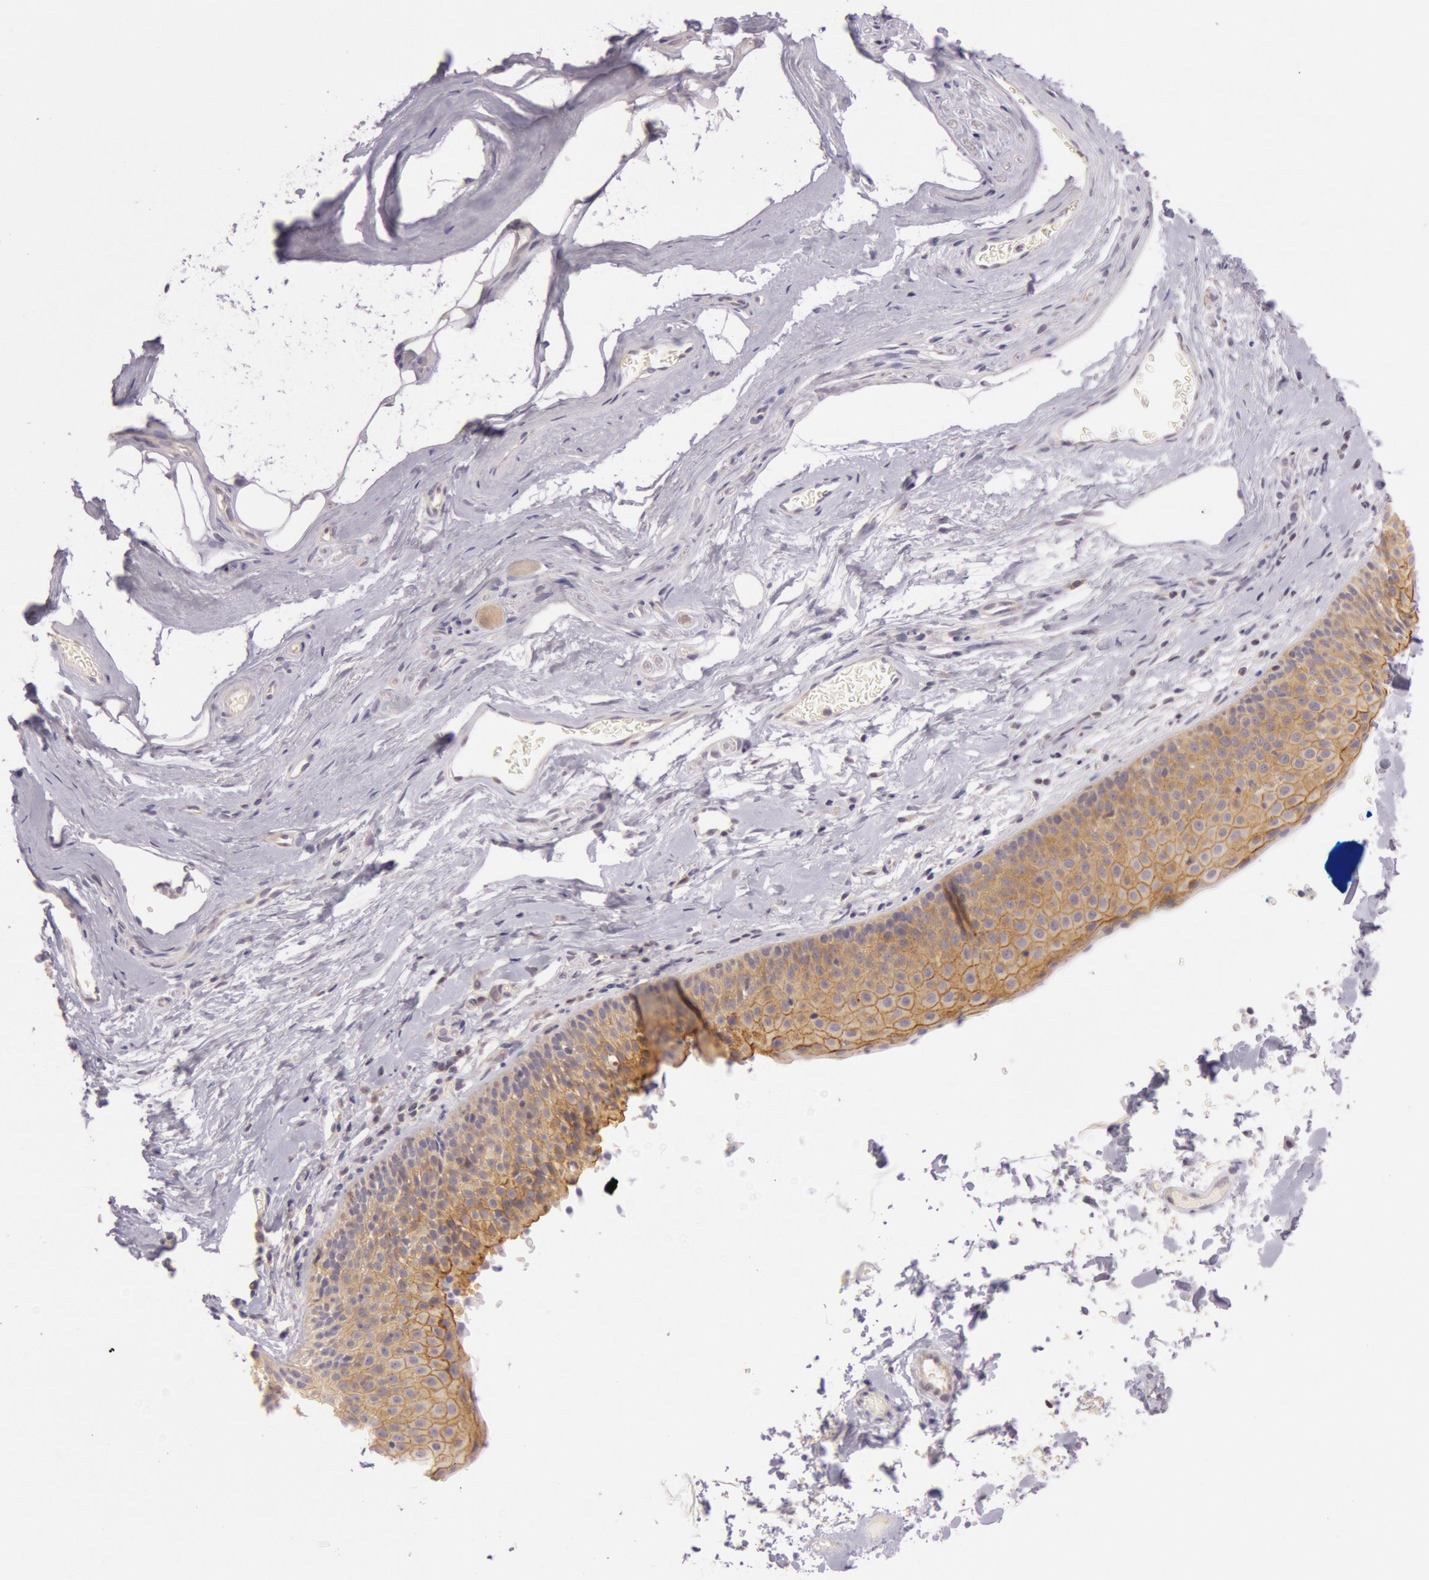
{"staining": {"intensity": "strong", "quantity": ">75%", "location": "cytoplasmic/membranous"}, "tissue": "nasopharynx", "cell_type": "Respiratory epithelial cells", "image_type": "normal", "snomed": [{"axis": "morphology", "description": "Normal tissue, NOS"}, {"axis": "morphology", "description": "Inflammation, NOS"}, {"axis": "morphology", "description": "Malignant melanoma, Metastatic site"}, {"axis": "topography", "description": "Nasopharynx"}], "caption": "Approximately >75% of respiratory epithelial cells in benign nasopharynx reveal strong cytoplasmic/membranous protein expression as visualized by brown immunohistochemical staining.", "gene": "CDK16", "patient": {"sex": "female", "age": 55}}